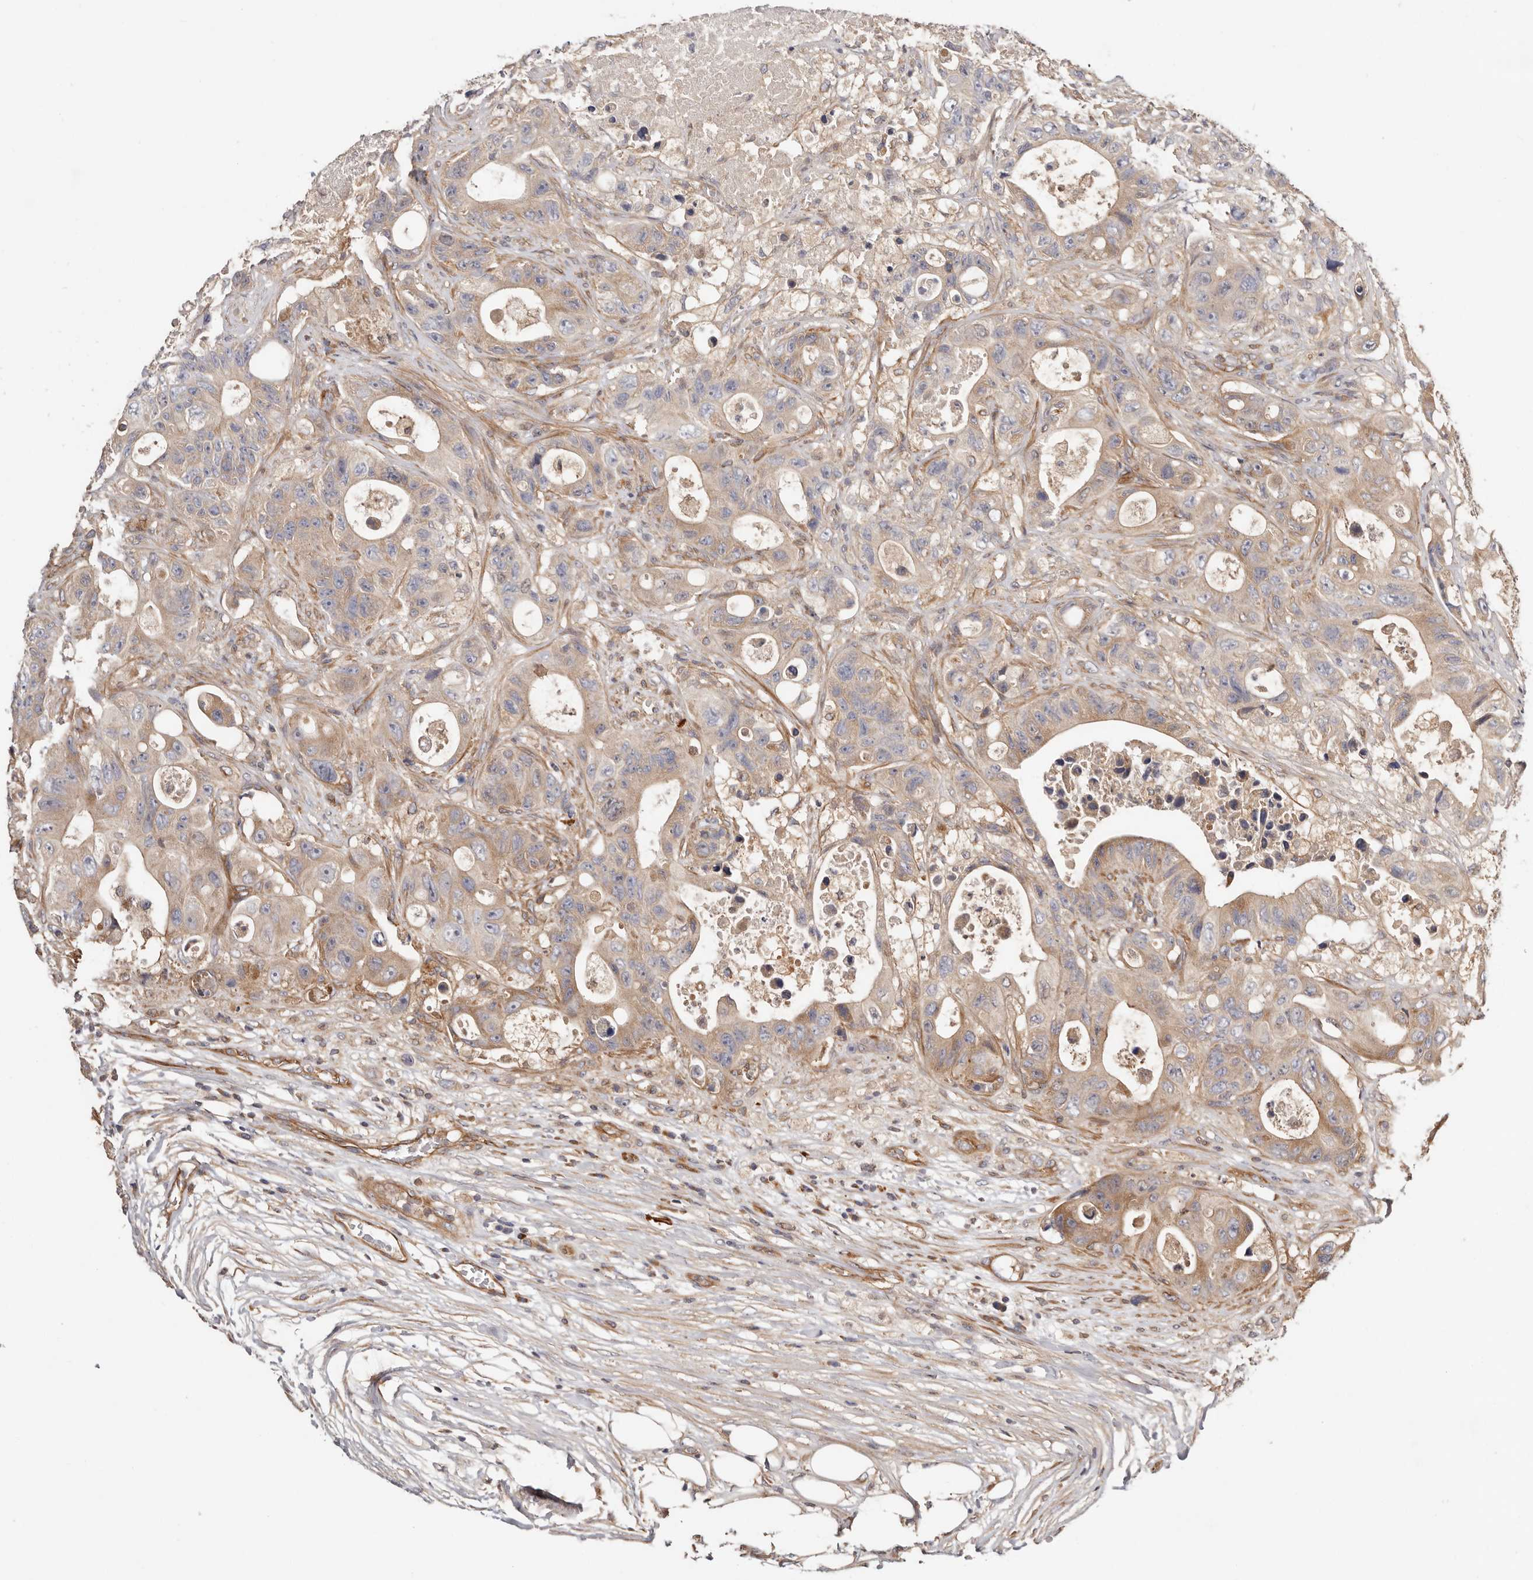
{"staining": {"intensity": "weak", "quantity": ">75%", "location": "cytoplasmic/membranous"}, "tissue": "colorectal cancer", "cell_type": "Tumor cells", "image_type": "cancer", "snomed": [{"axis": "morphology", "description": "Adenocarcinoma, NOS"}, {"axis": "topography", "description": "Colon"}], "caption": "Immunohistochemical staining of colorectal cancer (adenocarcinoma) demonstrates weak cytoplasmic/membranous protein staining in about >75% of tumor cells. Immunohistochemistry stains the protein in brown and the nuclei are stained blue.", "gene": "MACF1", "patient": {"sex": "female", "age": 46}}